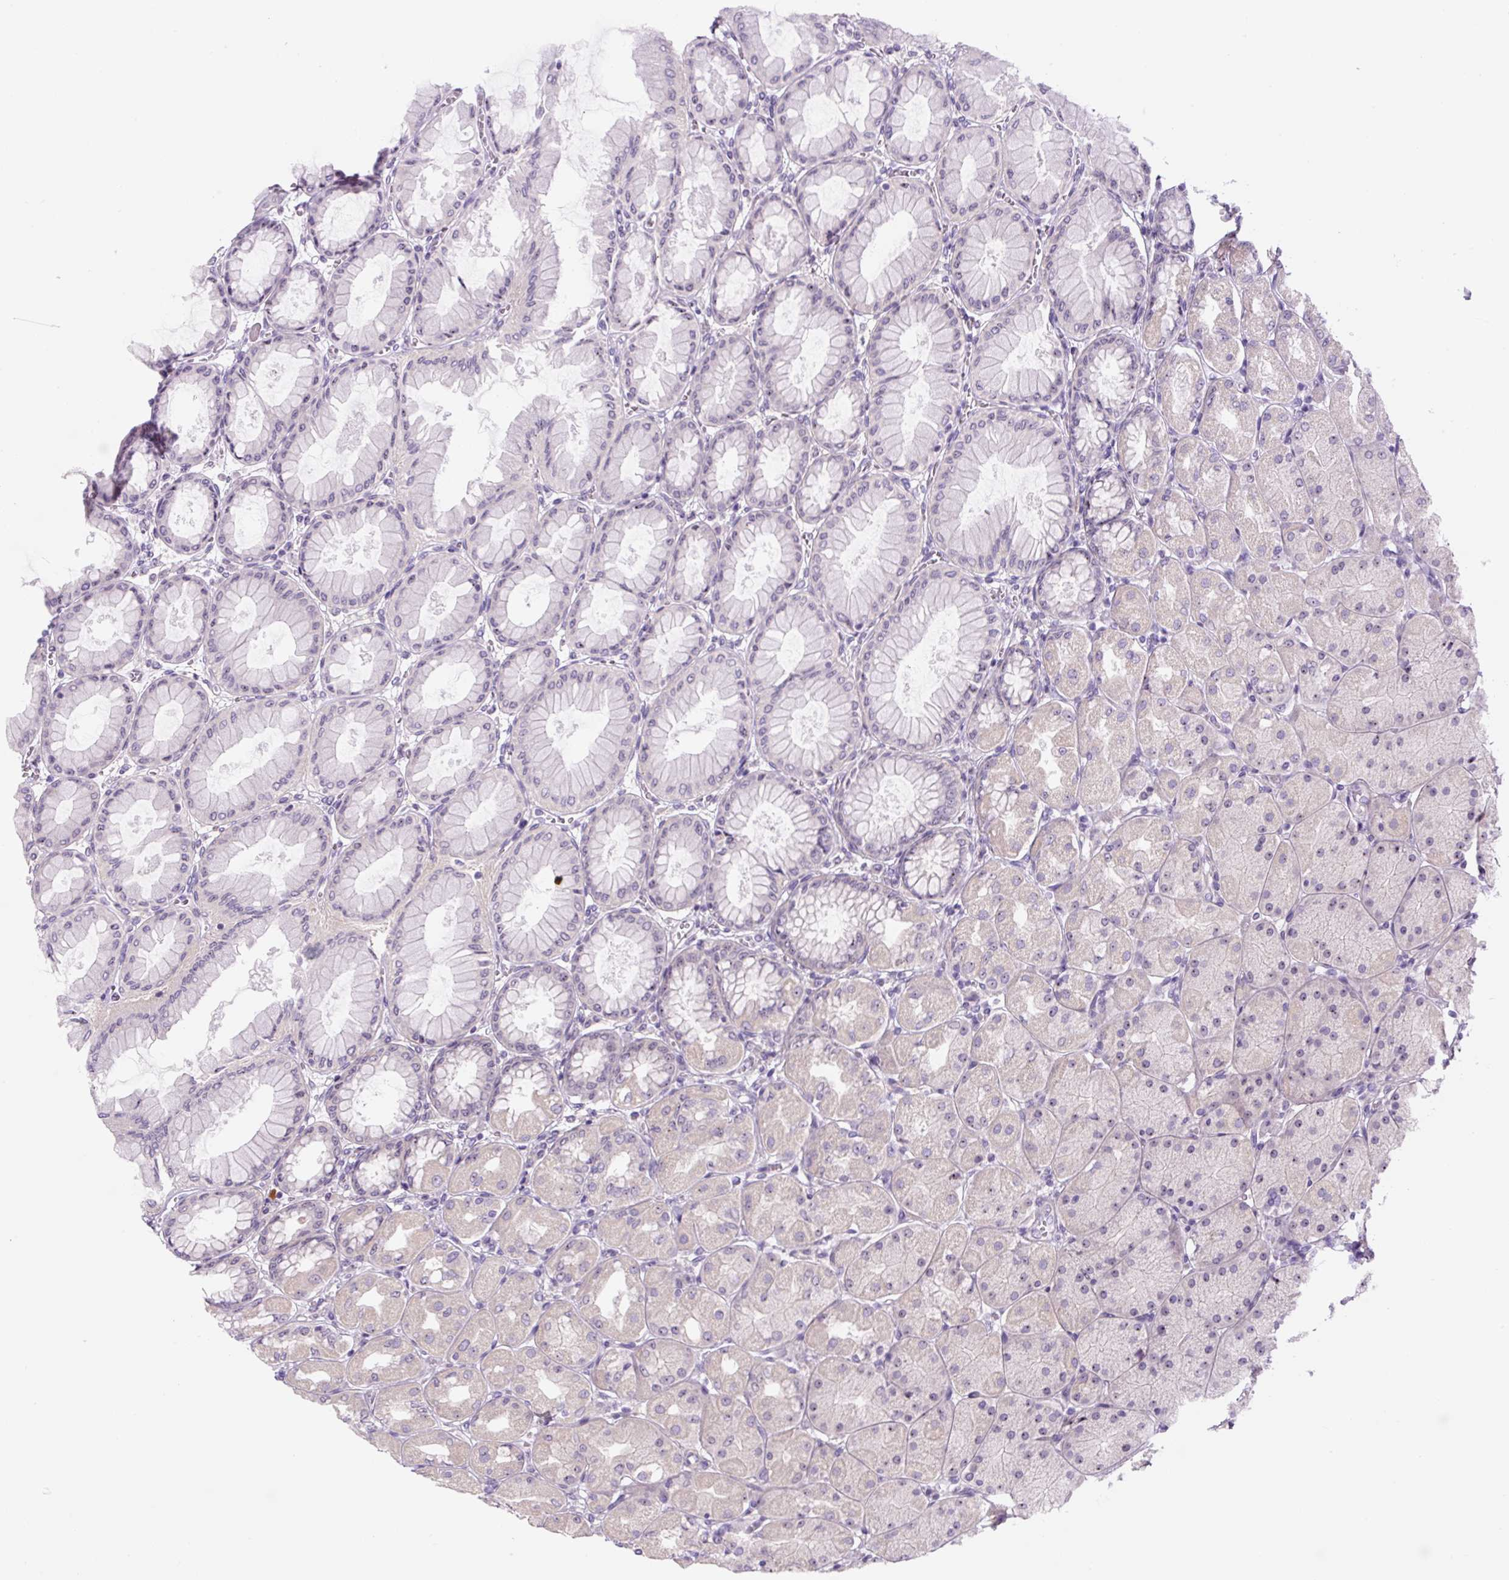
{"staining": {"intensity": "weak", "quantity": "25%-75%", "location": "cytoplasmic/membranous,nuclear"}, "tissue": "stomach", "cell_type": "Glandular cells", "image_type": "normal", "snomed": [{"axis": "morphology", "description": "Normal tissue, NOS"}, {"axis": "topography", "description": "Stomach, upper"}], "caption": "This photomicrograph exhibits immunohistochemistry (IHC) staining of unremarkable human stomach, with low weak cytoplasmic/membranous,nuclear staining in approximately 25%-75% of glandular cells.", "gene": "TMEM151B", "patient": {"sex": "female", "age": 56}}